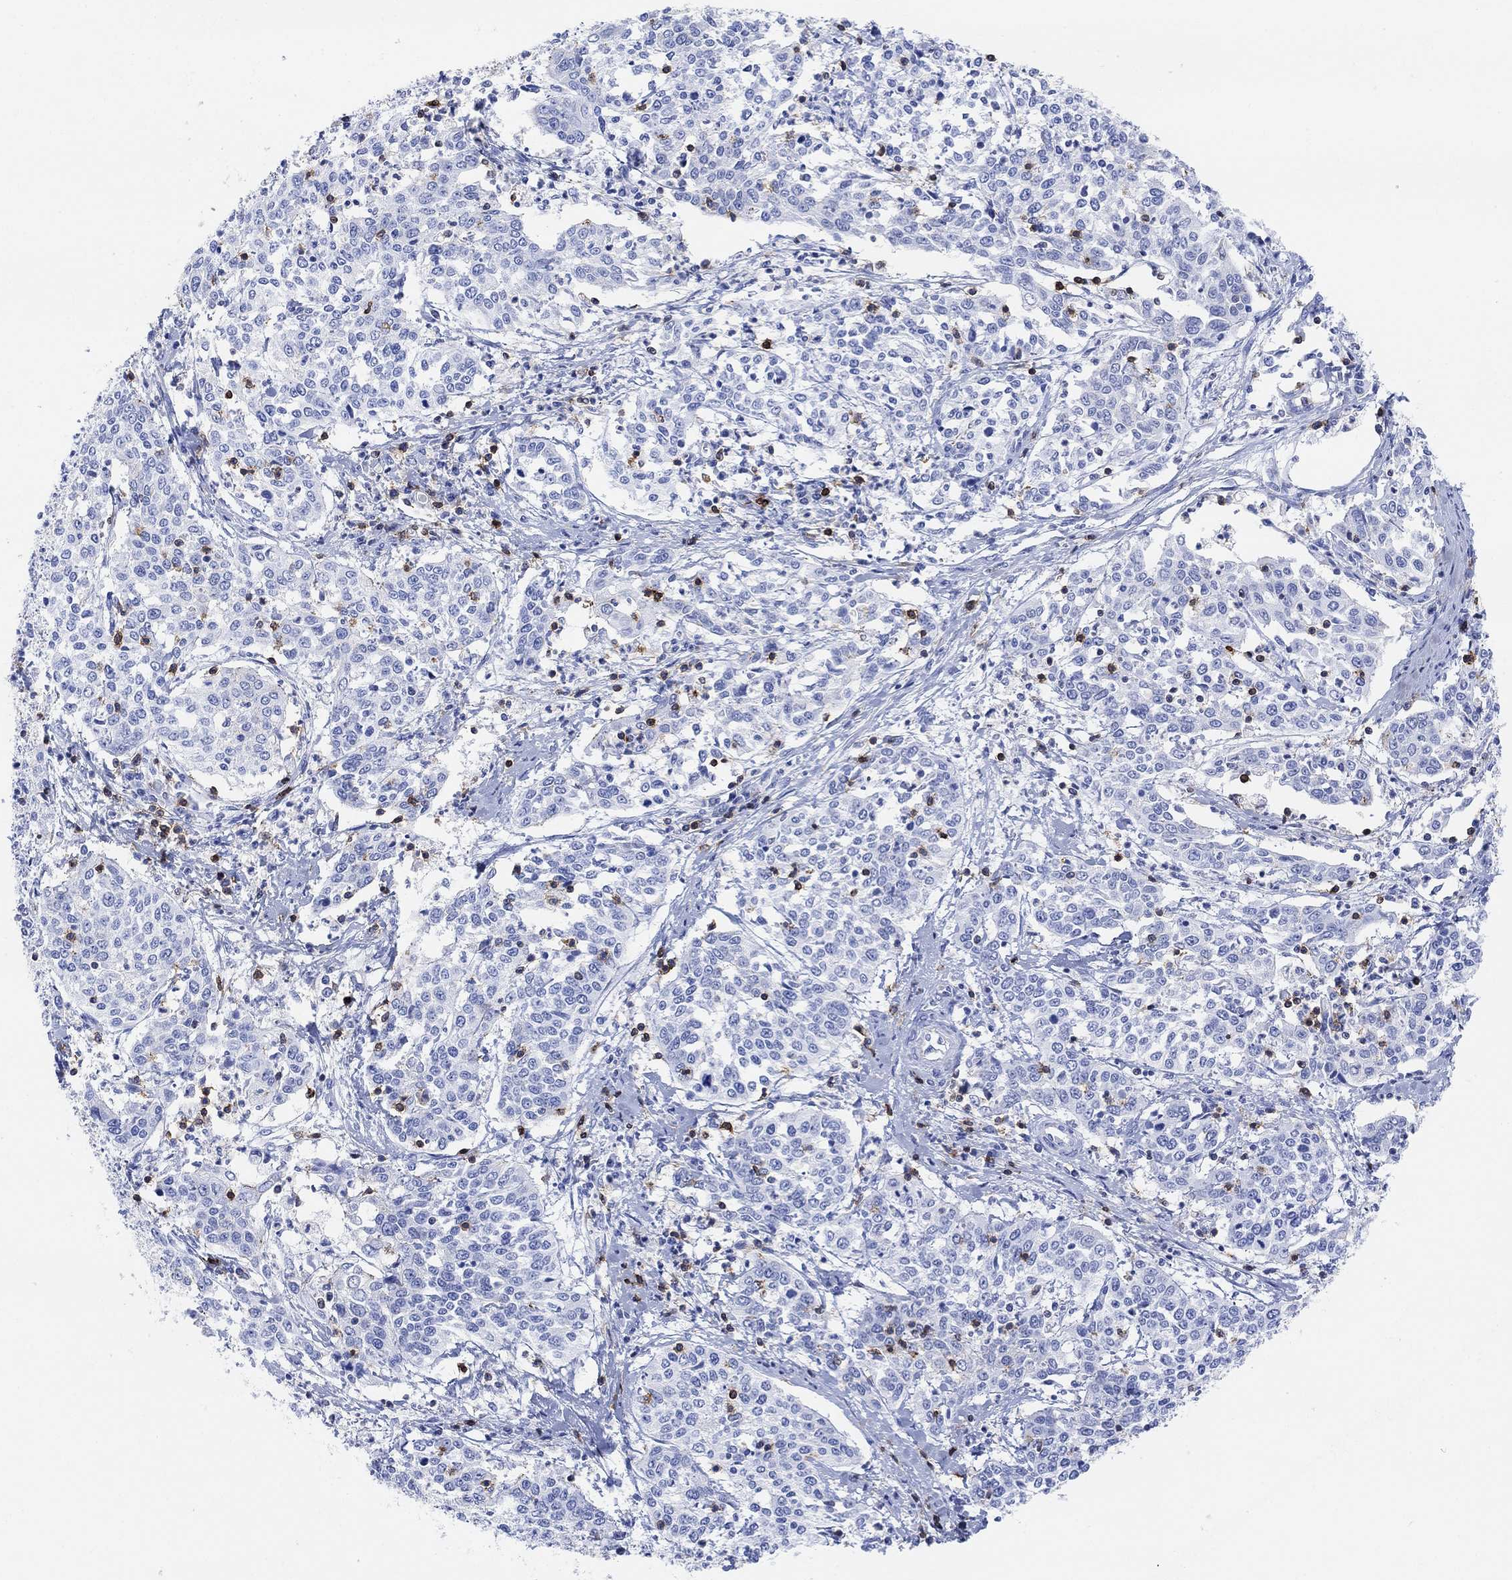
{"staining": {"intensity": "negative", "quantity": "none", "location": "none"}, "tissue": "cervical cancer", "cell_type": "Tumor cells", "image_type": "cancer", "snomed": [{"axis": "morphology", "description": "Squamous cell carcinoma, NOS"}, {"axis": "topography", "description": "Cervix"}], "caption": "Immunohistochemistry (IHC) image of neoplastic tissue: human squamous cell carcinoma (cervical) stained with DAB (3,3'-diaminobenzidine) shows no significant protein staining in tumor cells.", "gene": "GPR65", "patient": {"sex": "female", "age": 41}}